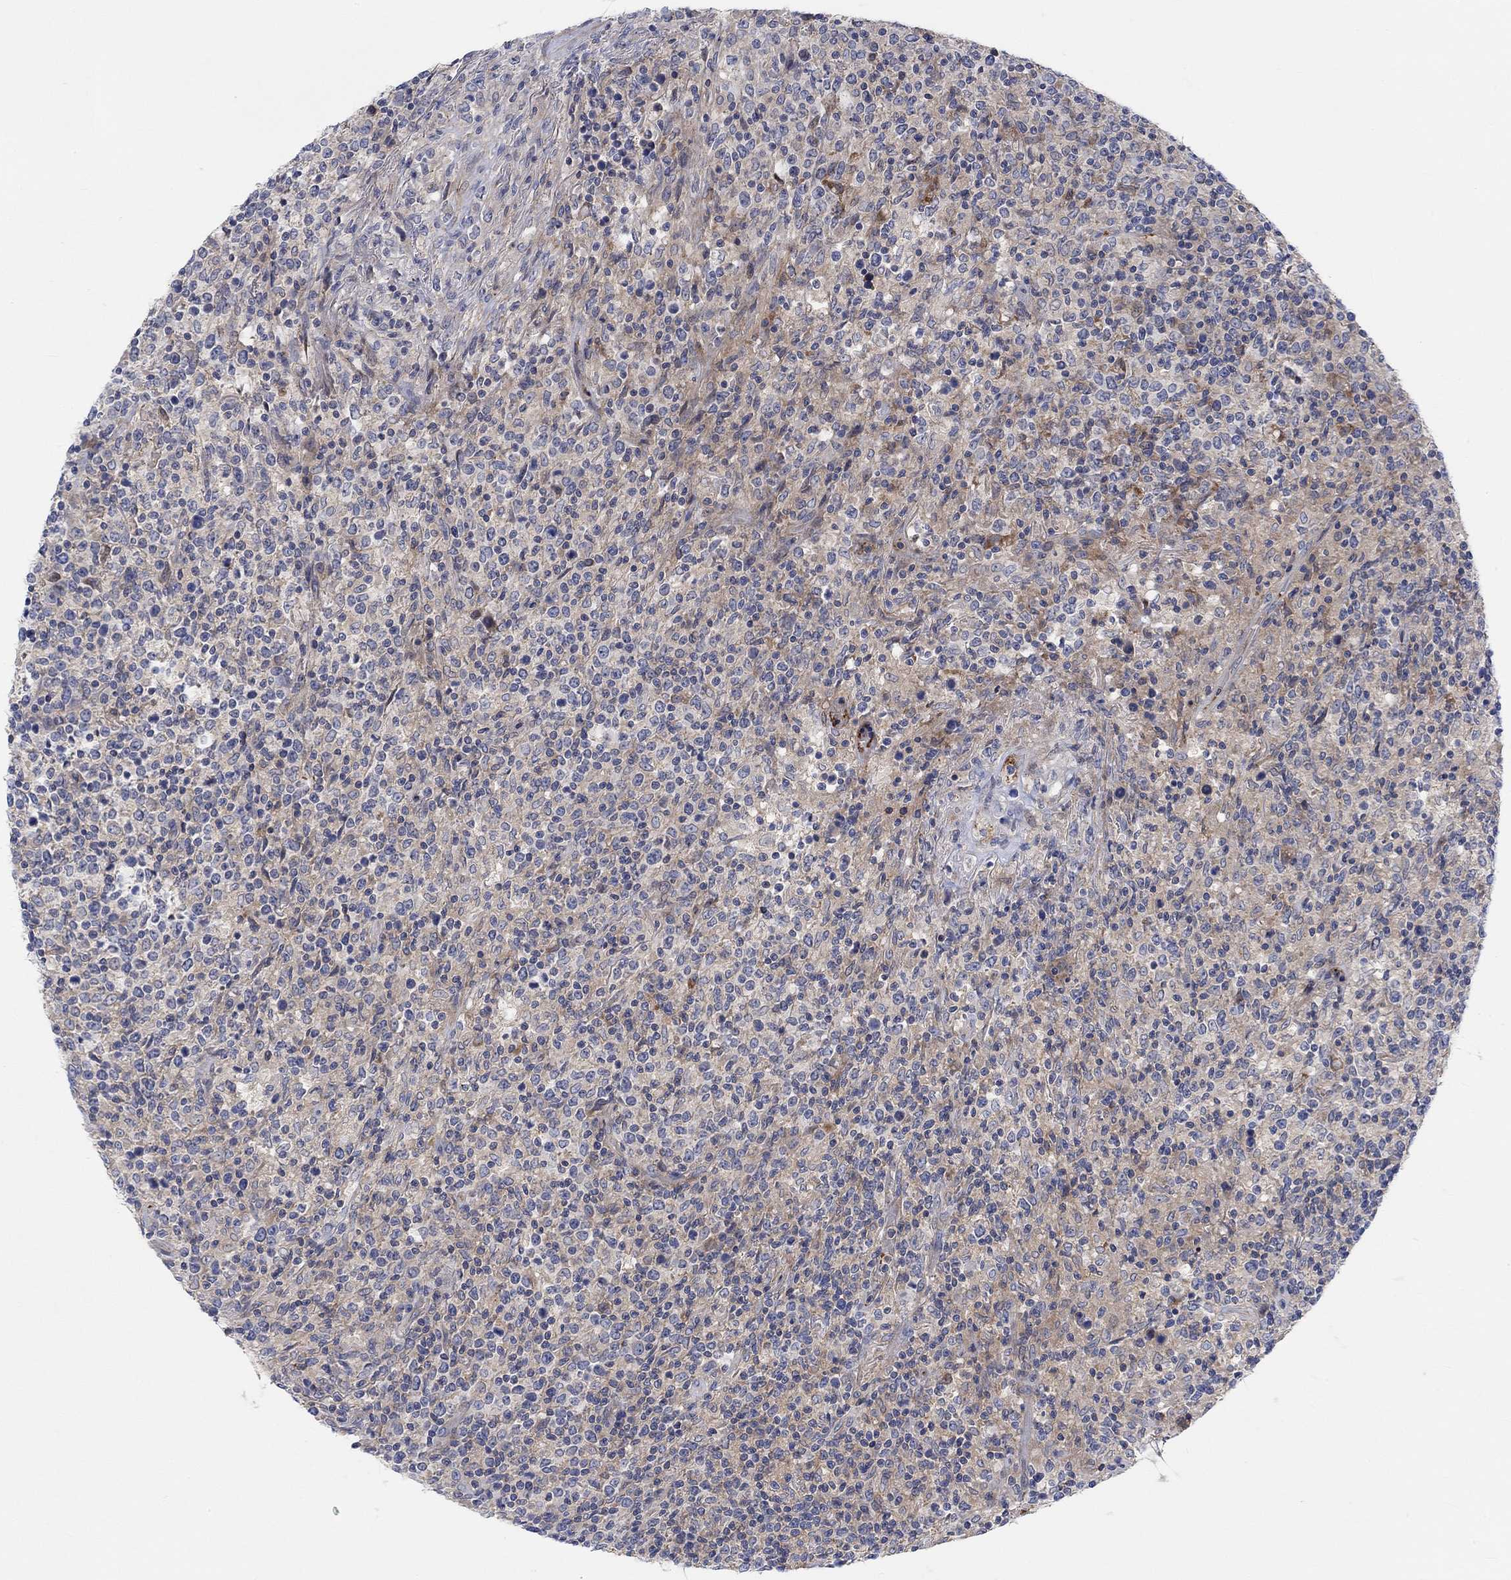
{"staining": {"intensity": "weak", "quantity": "25%-75%", "location": "cytoplasmic/membranous"}, "tissue": "lymphoma", "cell_type": "Tumor cells", "image_type": "cancer", "snomed": [{"axis": "morphology", "description": "Malignant lymphoma, non-Hodgkin's type, High grade"}, {"axis": "topography", "description": "Lung"}], "caption": "High-grade malignant lymphoma, non-Hodgkin's type stained with immunohistochemistry (IHC) displays weak cytoplasmic/membranous staining in about 25%-75% of tumor cells.", "gene": "PMFBP1", "patient": {"sex": "male", "age": 79}}